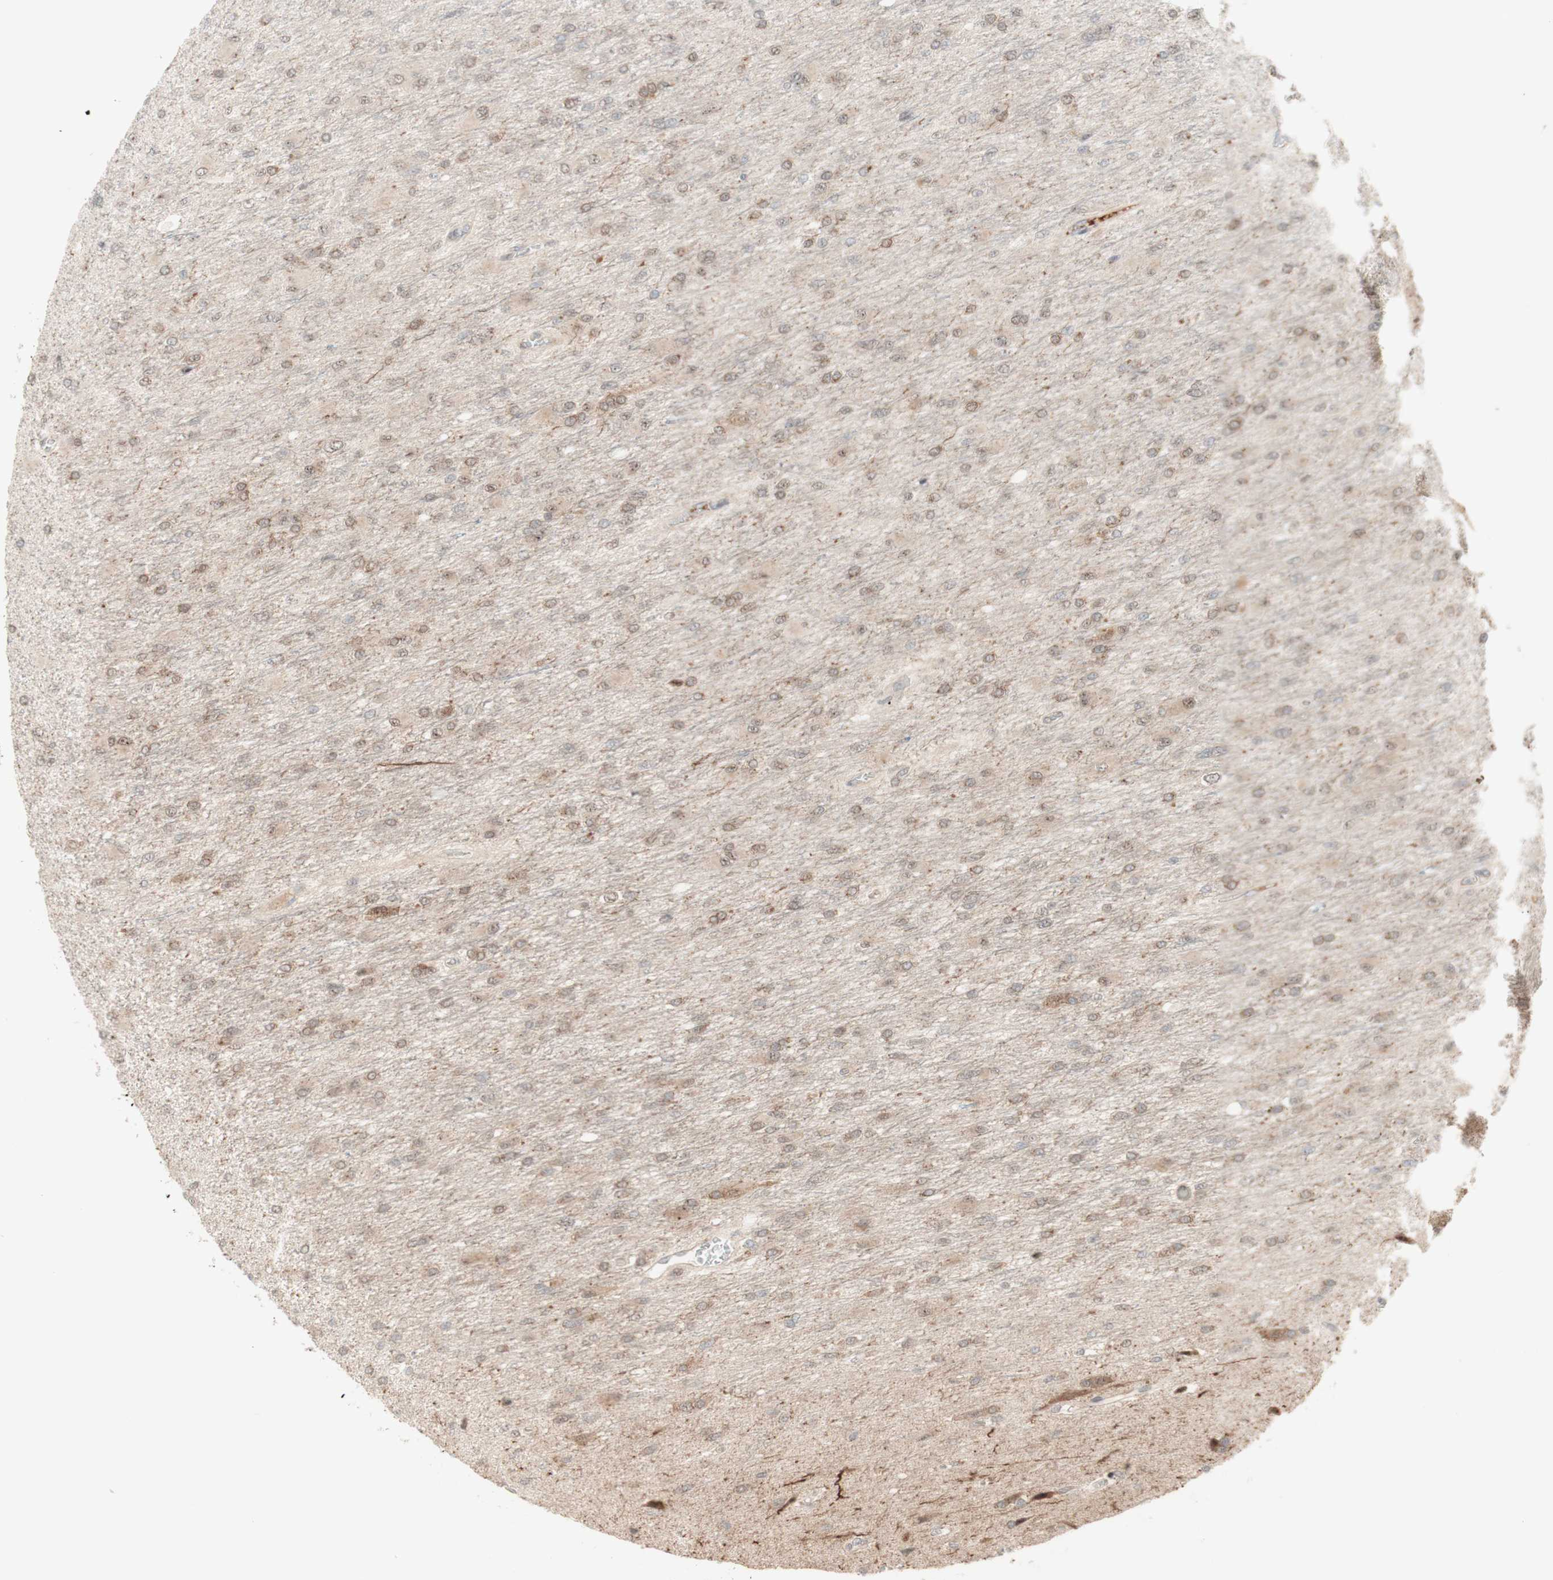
{"staining": {"intensity": "weak", "quantity": ">75%", "location": "cytoplasmic/membranous"}, "tissue": "glioma", "cell_type": "Tumor cells", "image_type": "cancer", "snomed": [{"axis": "morphology", "description": "Glioma, malignant, High grade"}, {"axis": "topography", "description": "Cerebral cortex"}], "caption": "Glioma stained for a protein (brown) reveals weak cytoplasmic/membranous positive staining in approximately >75% of tumor cells.", "gene": "CYLD", "patient": {"sex": "female", "age": 36}}